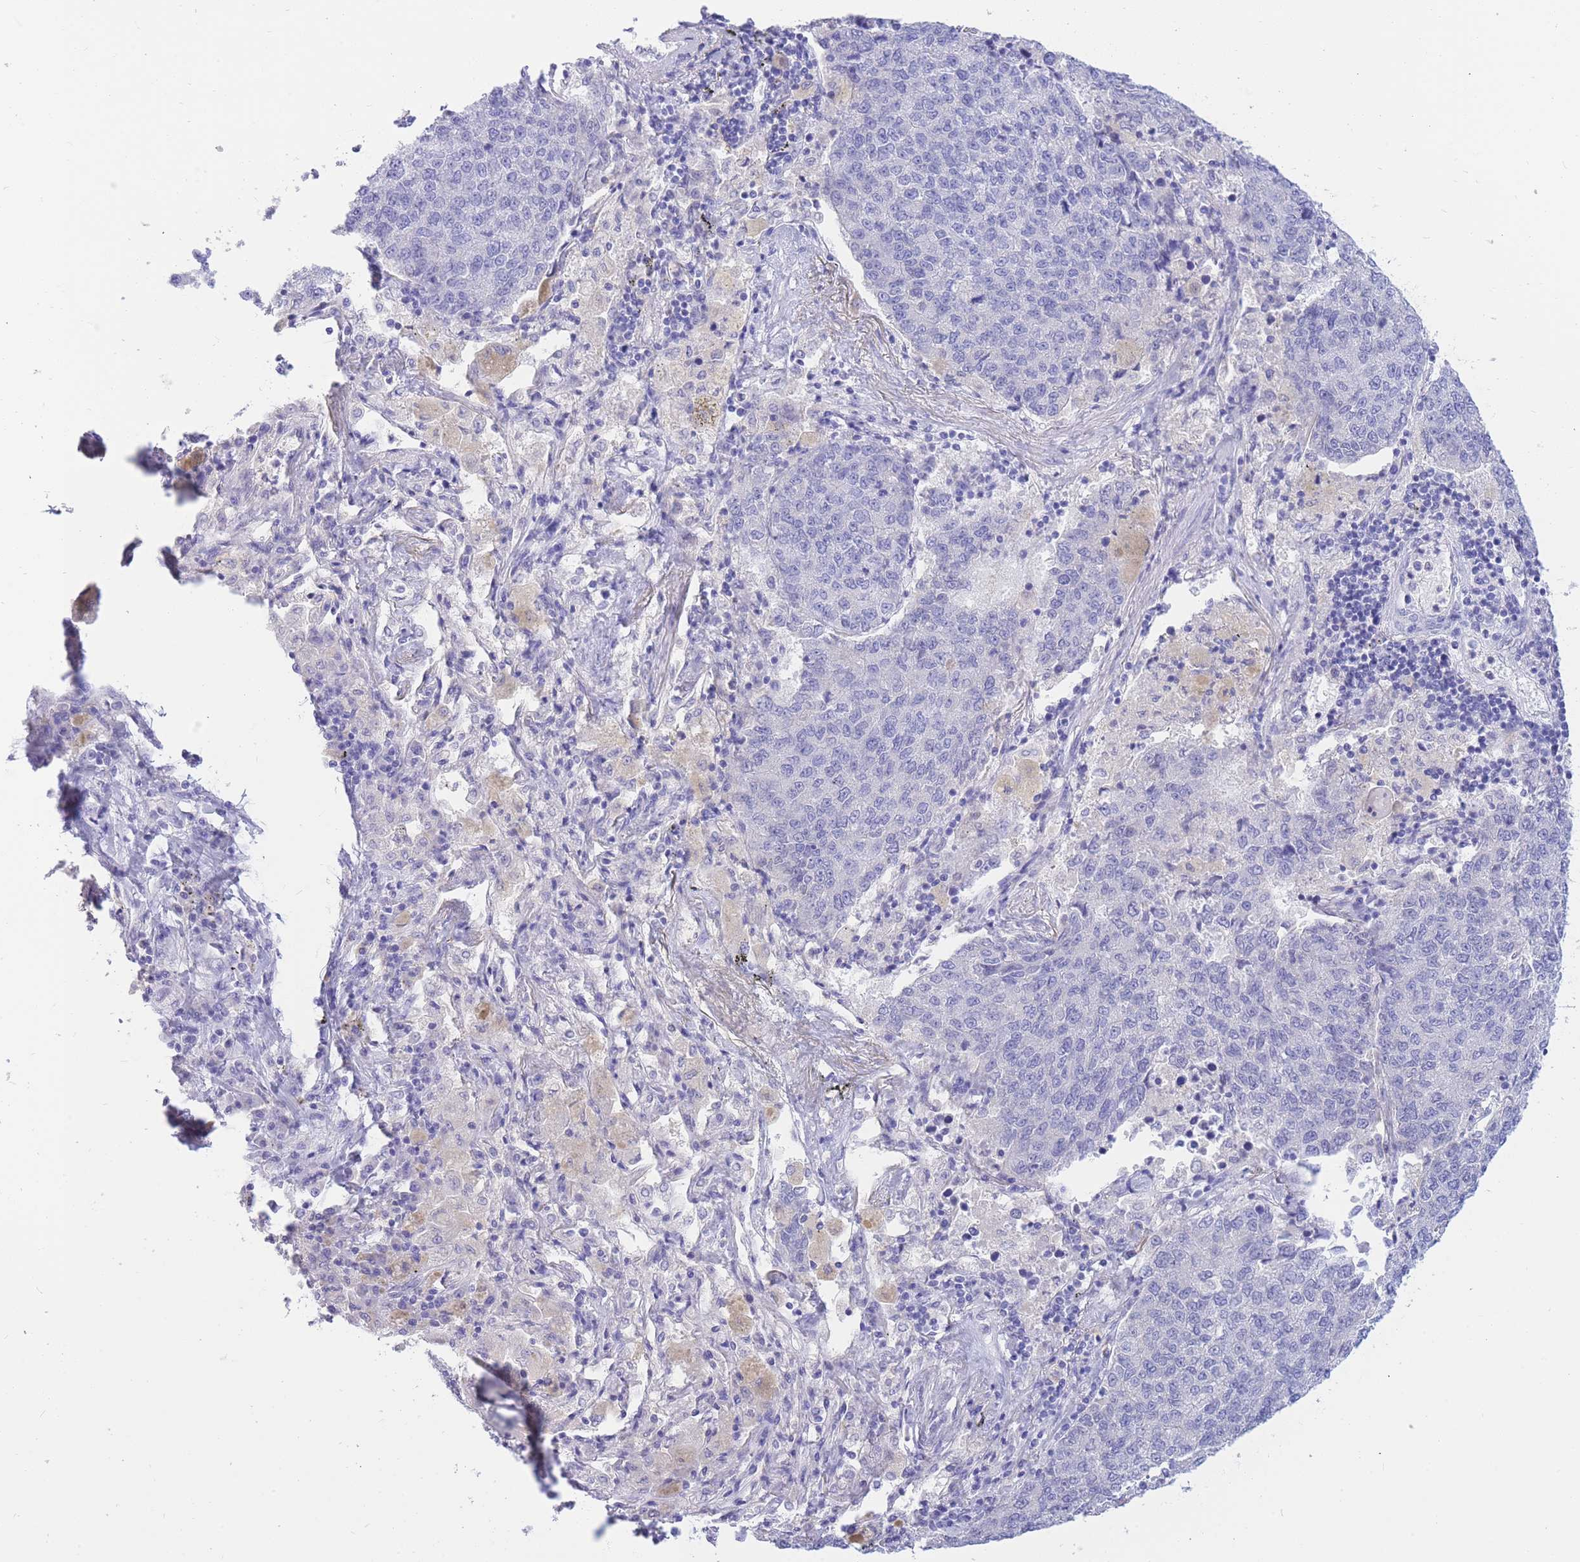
{"staining": {"intensity": "negative", "quantity": "none", "location": "none"}, "tissue": "lung cancer", "cell_type": "Tumor cells", "image_type": "cancer", "snomed": [{"axis": "morphology", "description": "Adenocarcinoma, NOS"}, {"axis": "topography", "description": "Lung"}], "caption": "This is an immunohistochemistry micrograph of adenocarcinoma (lung). There is no staining in tumor cells.", "gene": "SULT1A1", "patient": {"sex": "male", "age": 49}}